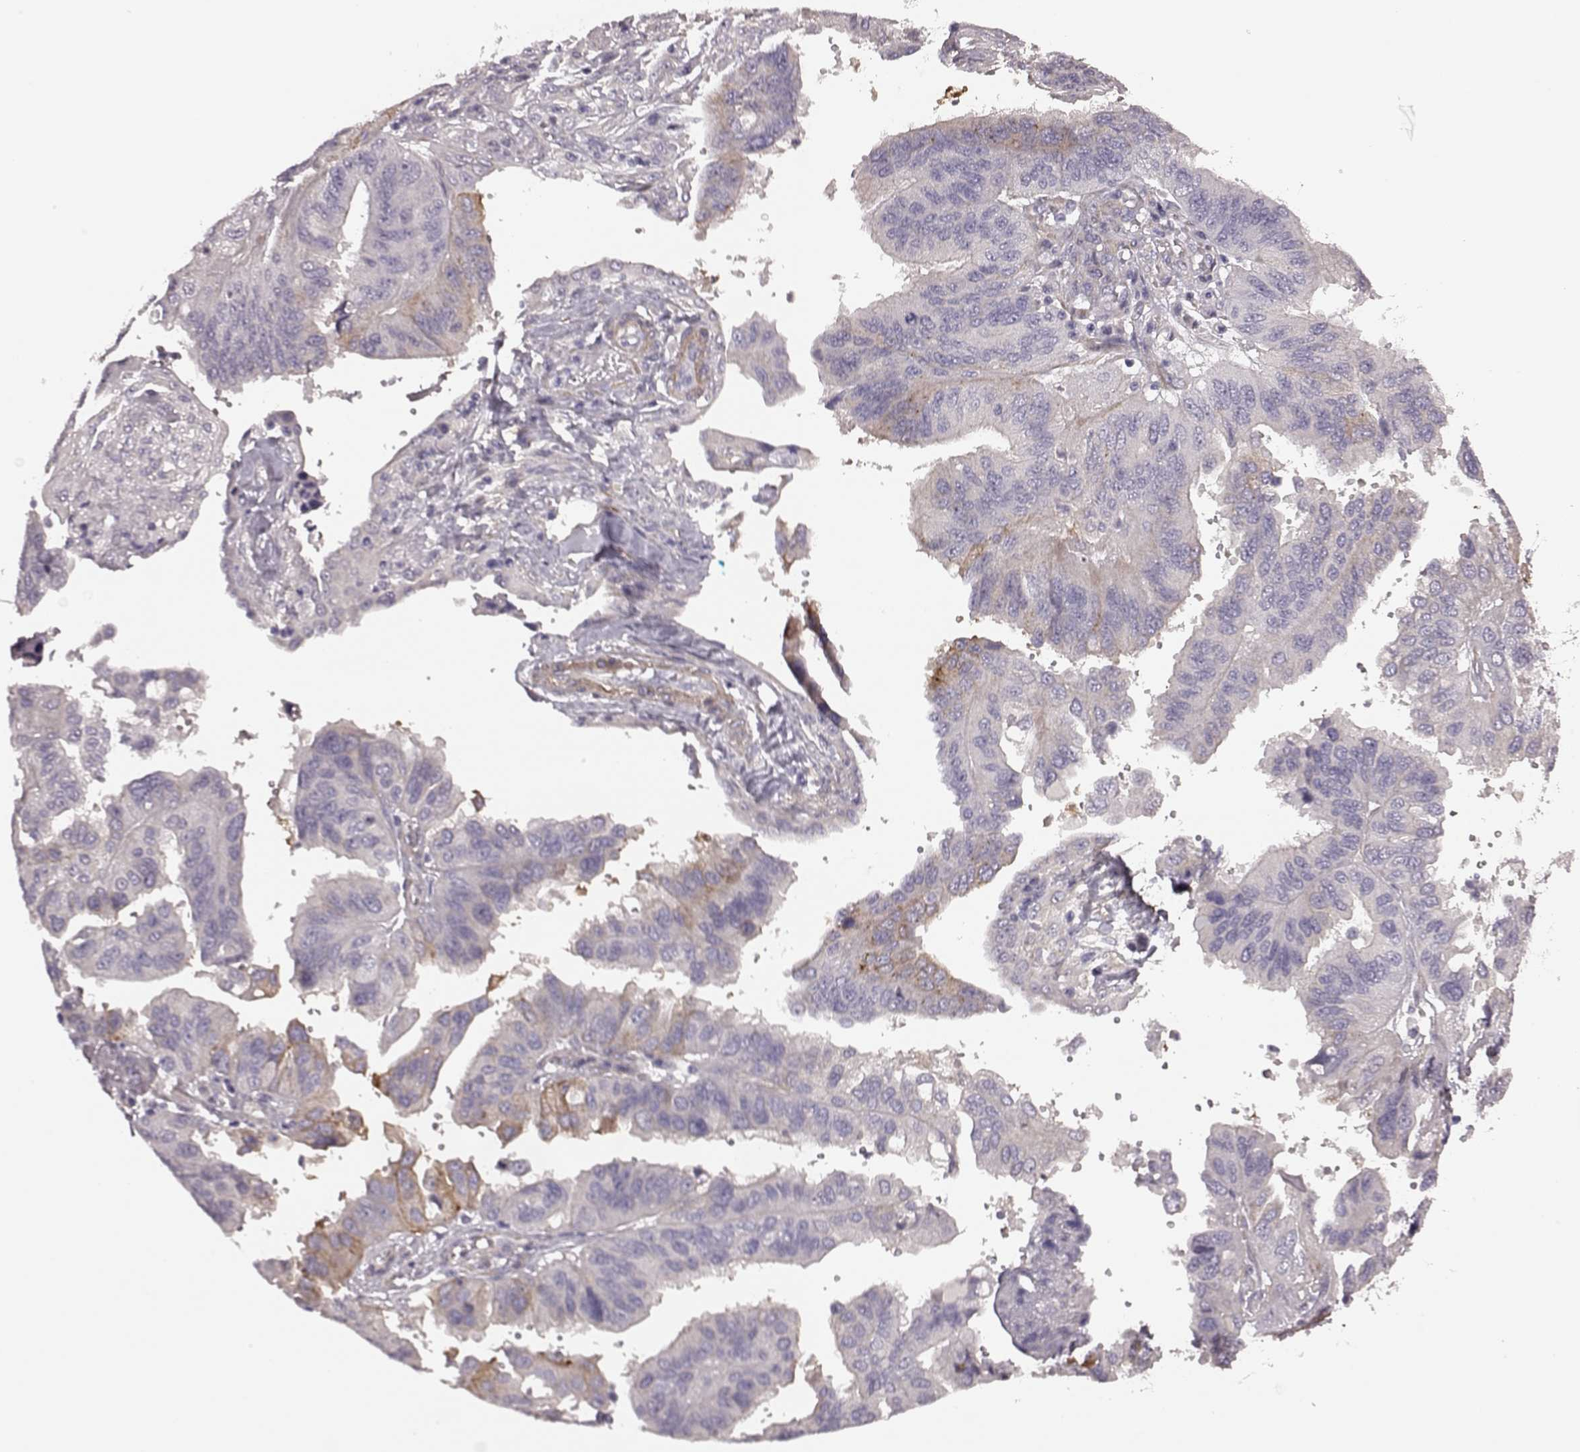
{"staining": {"intensity": "negative", "quantity": "none", "location": "none"}, "tissue": "ovarian cancer", "cell_type": "Tumor cells", "image_type": "cancer", "snomed": [{"axis": "morphology", "description": "Cystadenocarcinoma, serous, NOS"}, {"axis": "topography", "description": "Ovary"}], "caption": "The histopathology image reveals no staining of tumor cells in serous cystadenocarcinoma (ovarian). The staining is performed using DAB (3,3'-diaminobenzidine) brown chromogen with nuclei counter-stained in using hematoxylin.", "gene": "GRK1", "patient": {"sex": "female", "age": 79}}